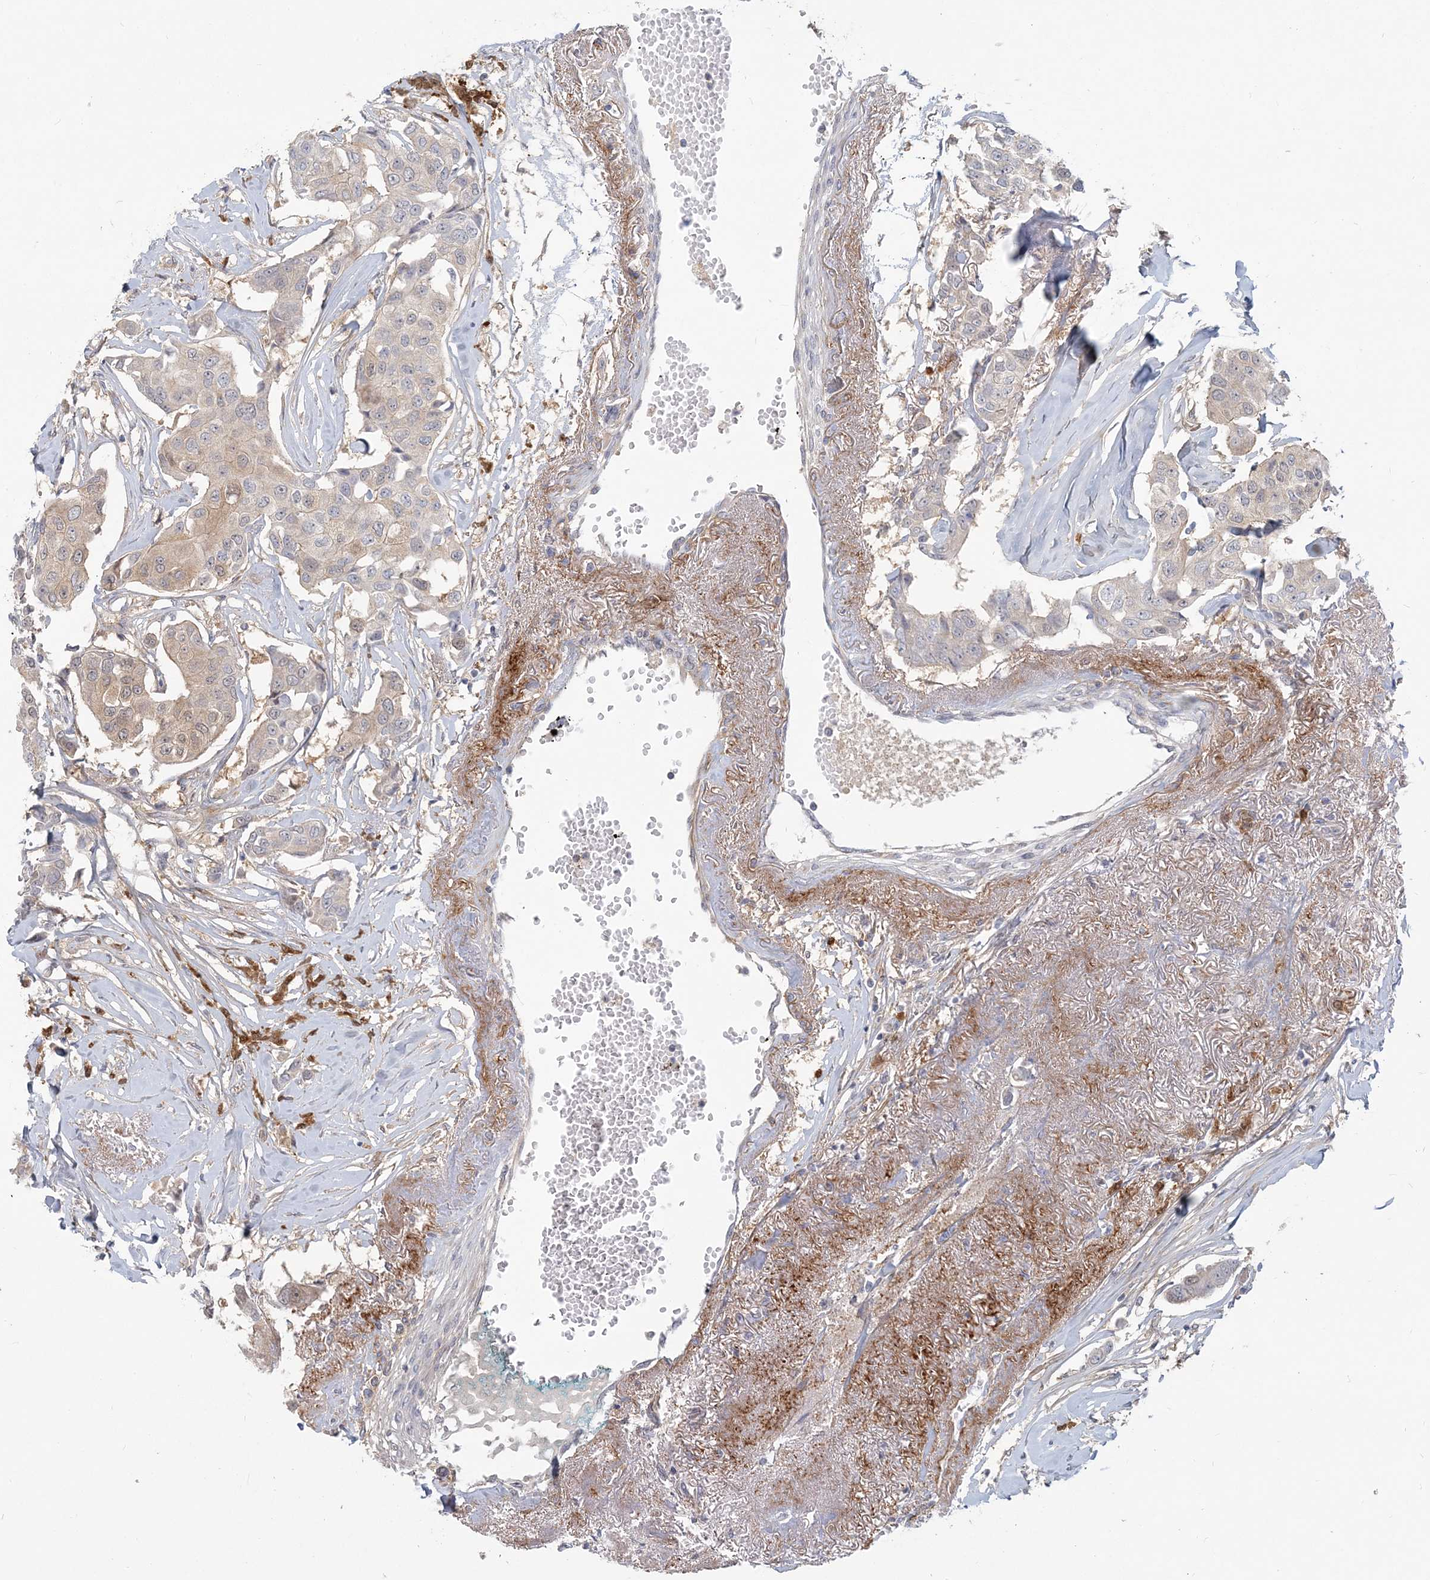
{"staining": {"intensity": "weak", "quantity": "<25%", "location": "cytoplasmic/membranous"}, "tissue": "breast cancer", "cell_type": "Tumor cells", "image_type": "cancer", "snomed": [{"axis": "morphology", "description": "Duct carcinoma"}, {"axis": "topography", "description": "Breast"}], "caption": "The immunohistochemistry (IHC) photomicrograph has no significant expression in tumor cells of breast cancer (infiltrating ductal carcinoma) tissue. (Stains: DAB immunohistochemistry with hematoxylin counter stain, Microscopy: brightfield microscopy at high magnification).", "gene": "GMPPA", "patient": {"sex": "female", "age": 80}}